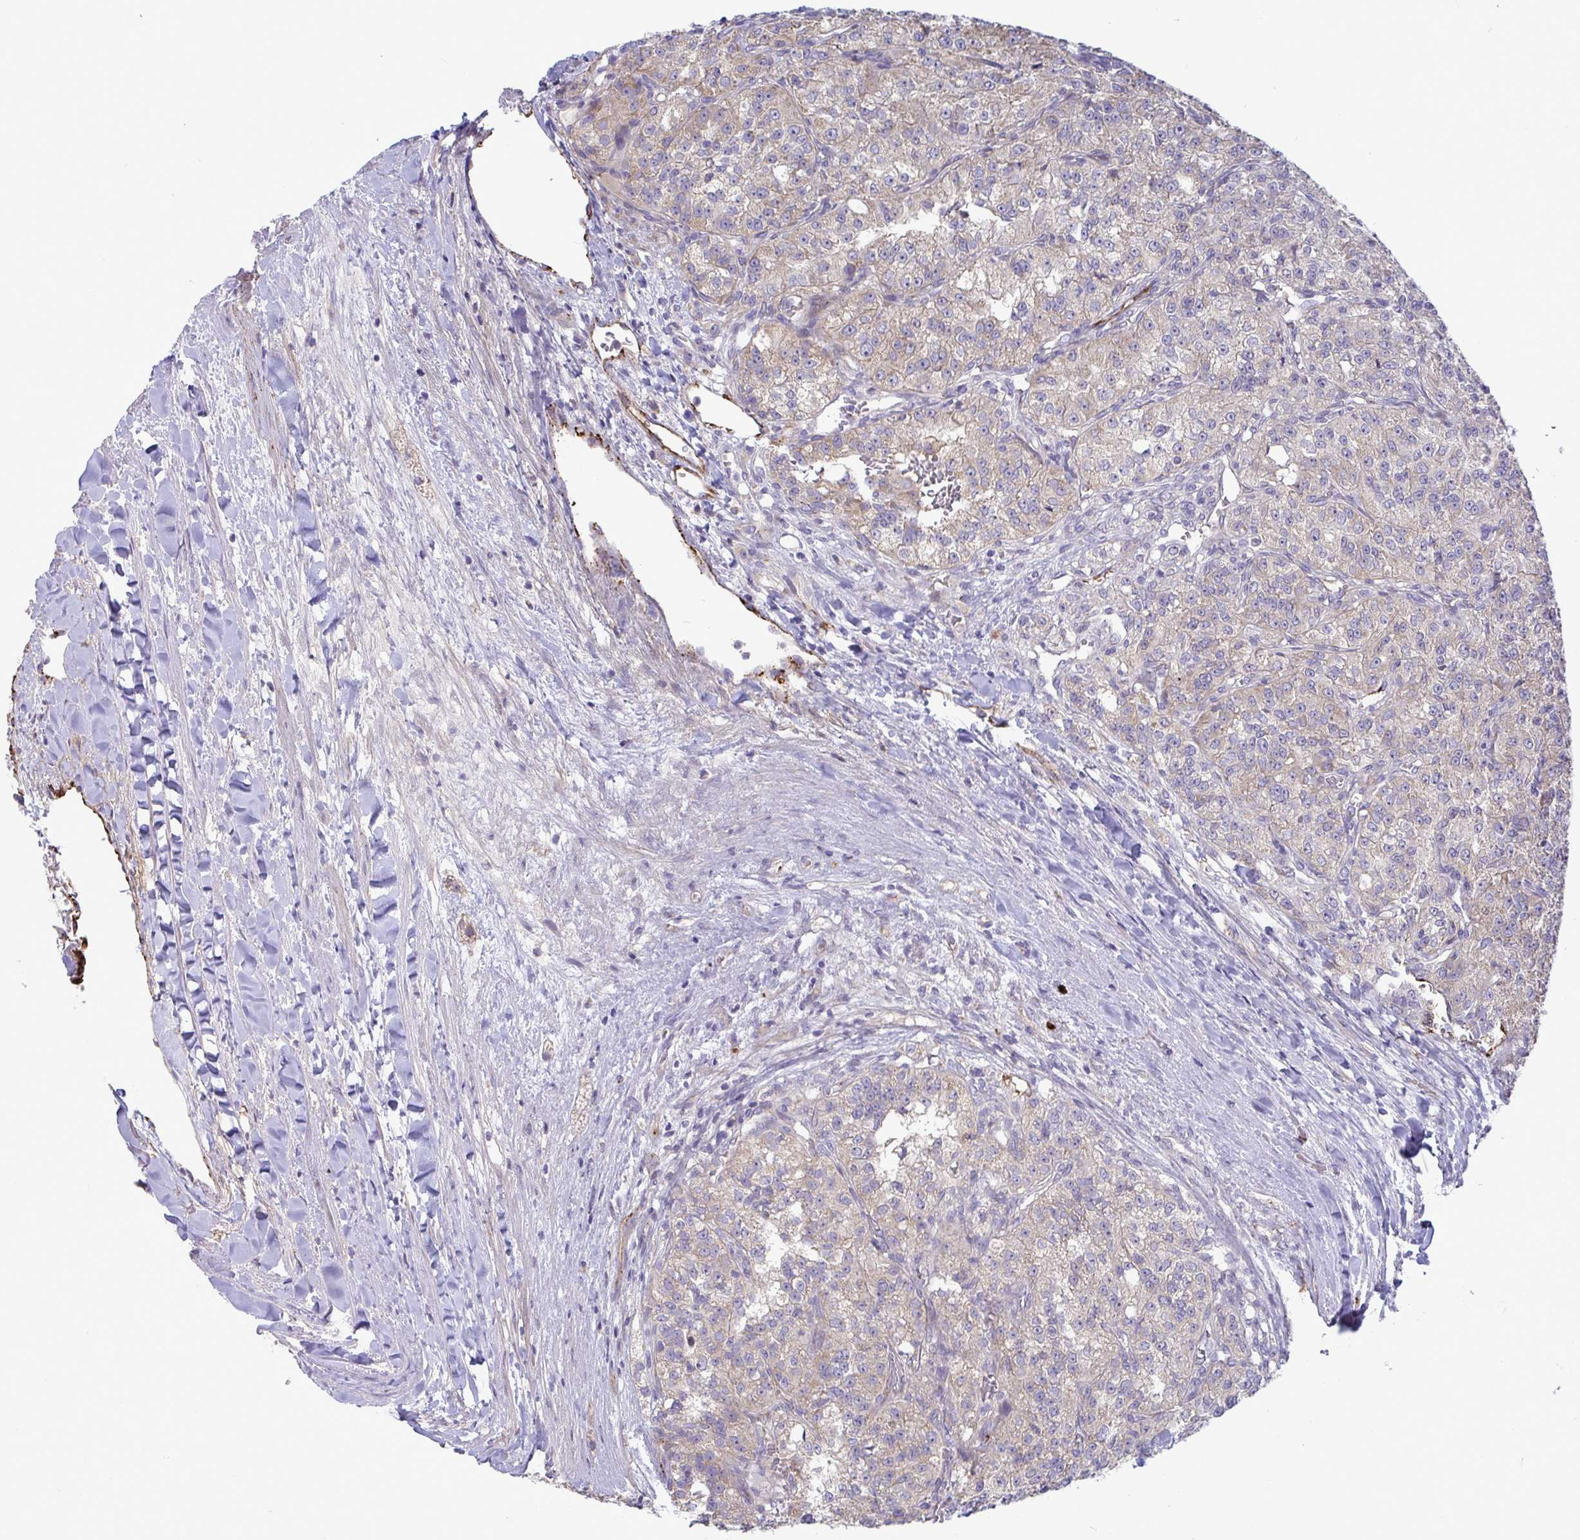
{"staining": {"intensity": "weak", "quantity": "<25%", "location": "cytoplasmic/membranous"}, "tissue": "renal cancer", "cell_type": "Tumor cells", "image_type": "cancer", "snomed": [{"axis": "morphology", "description": "Adenocarcinoma, NOS"}, {"axis": "topography", "description": "Kidney"}], "caption": "High magnification brightfield microscopy of renal cancer stained with DAB (3,3'-diaminobenzidine) (brown) and counterstained with hematoxylin (blue): tumor cells show no significant positivity. Brightfield microscopy of immunohistochemistry stained with DAB (3,3'-diaminobenzidine) (brown) and hematoxylin (blue), captured at high magnification.", "gene": "IL37", "patient": {"sex": "female", "age": 63}}